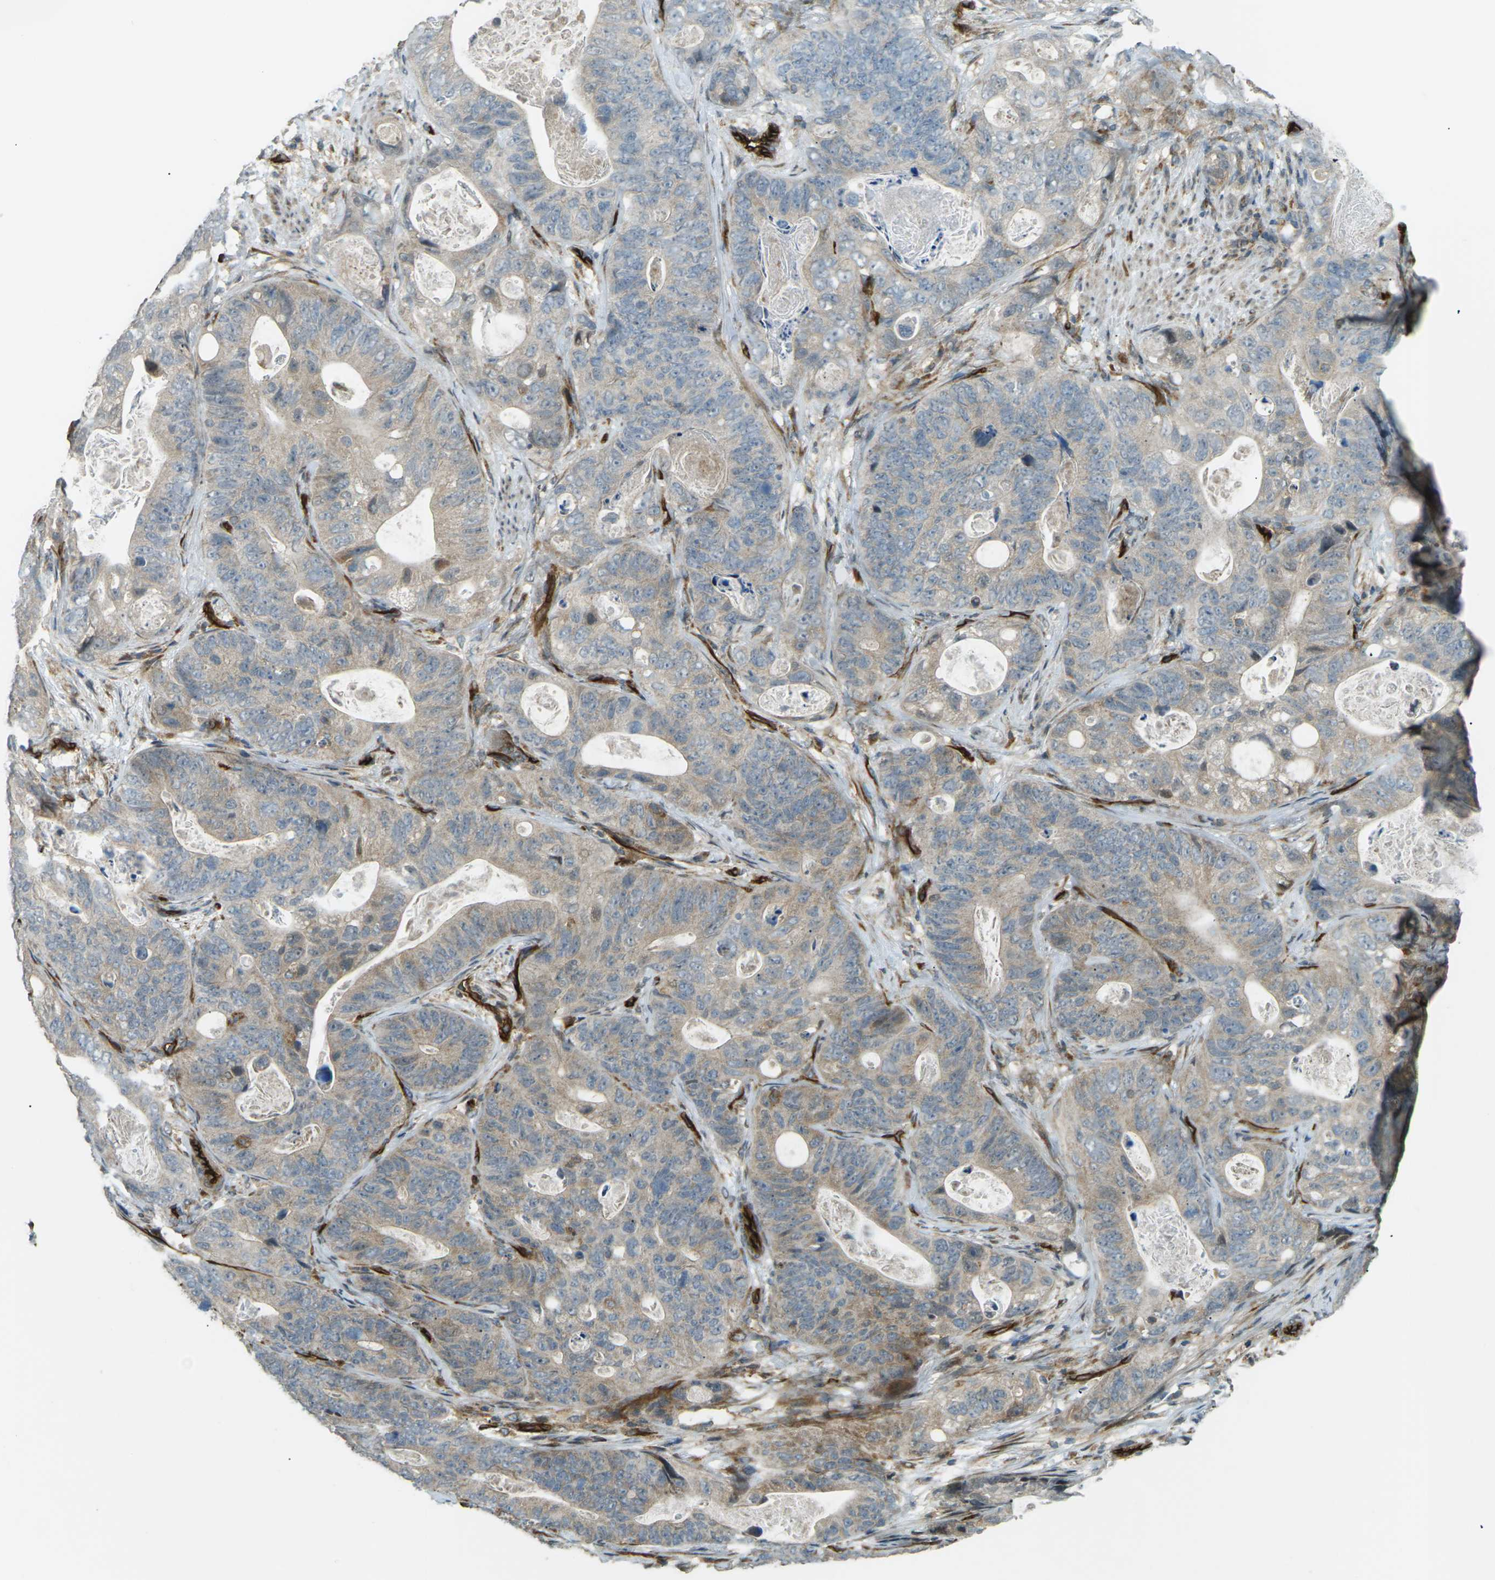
{"staining": {"intensity": "moderate", "quantity": "25%-75%", "location": "cytoplasmic/membranous"}, "tissue": "stomach cancer", "cell_type": "Tumor cells", "image_type": "cancer", "snomed": [{"axis": "morphology", "description": "Adenocarcinoma, NOS"}, {"axis": "topography", "description": "Stomach"}], "caption": "This is an image of immunohistochemistry staining of stomach cancer, which shows moderate positivity in the cytoplasmic/membranous of tumor cells.", "gene": "S1PR1", "patient": {"sex": "female", "age": 89}}